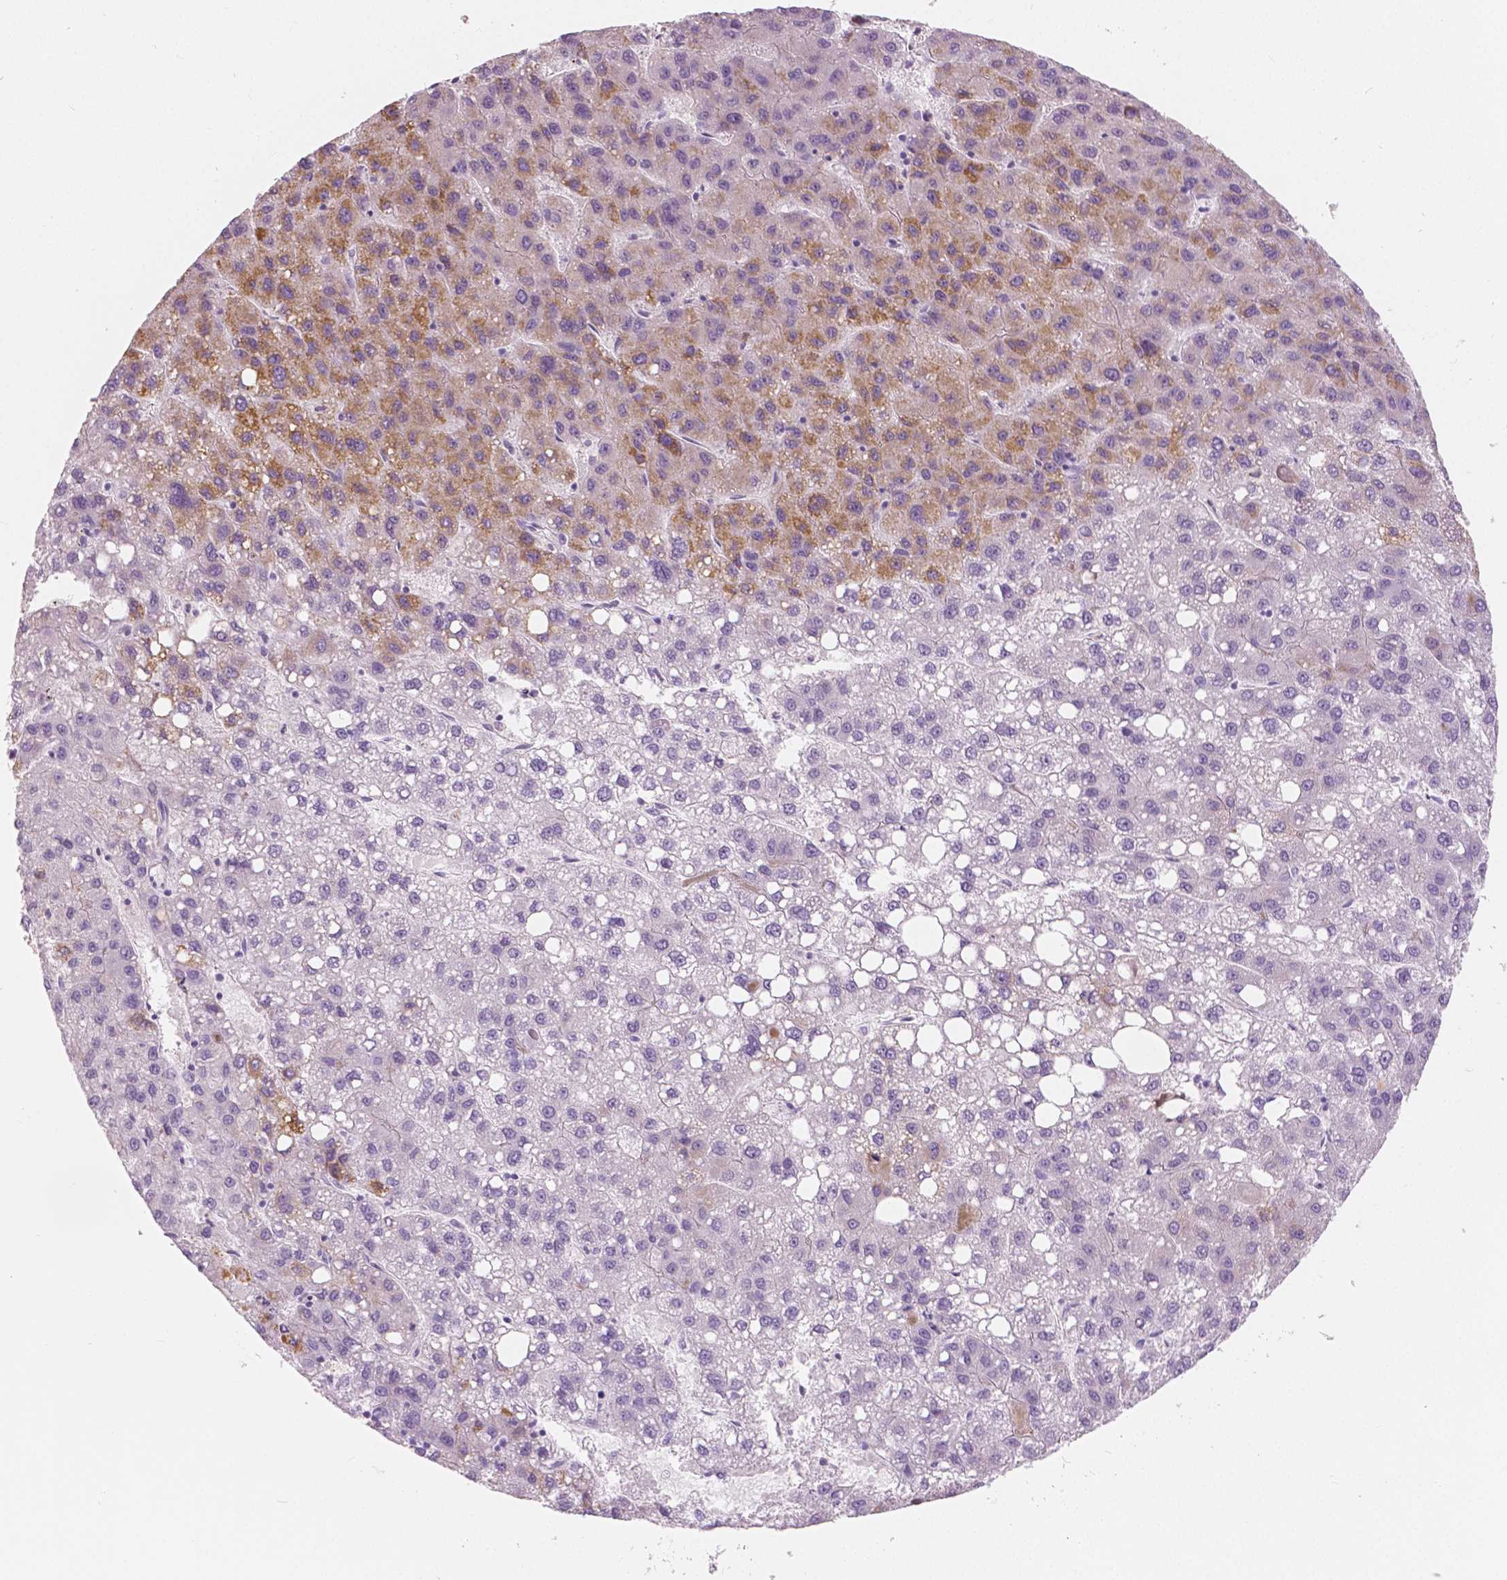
{"staining": {"intensity": "moderate", "quantity": "<25%", "location": "cytoplasmic/membranous"}, "tissue": "liver cancer", "cell_type": "Tumor cells", "image_type": "cancer", "snomed": [{"axis": "morphology", "description": "Carcinoma, Hepatocellular, NOS"}, {"axis": "topography", "description": "Liver"}], "caption": "A micrograph showing moderate cytoplasmic/membranous staining in approximately <25% of tumor cells in hepatocellular carcinoma (liver), as visualized by brown immunohistochemical staining.", "gene": "A4GNT", "patient": {"sex": "female", "age": 82}}